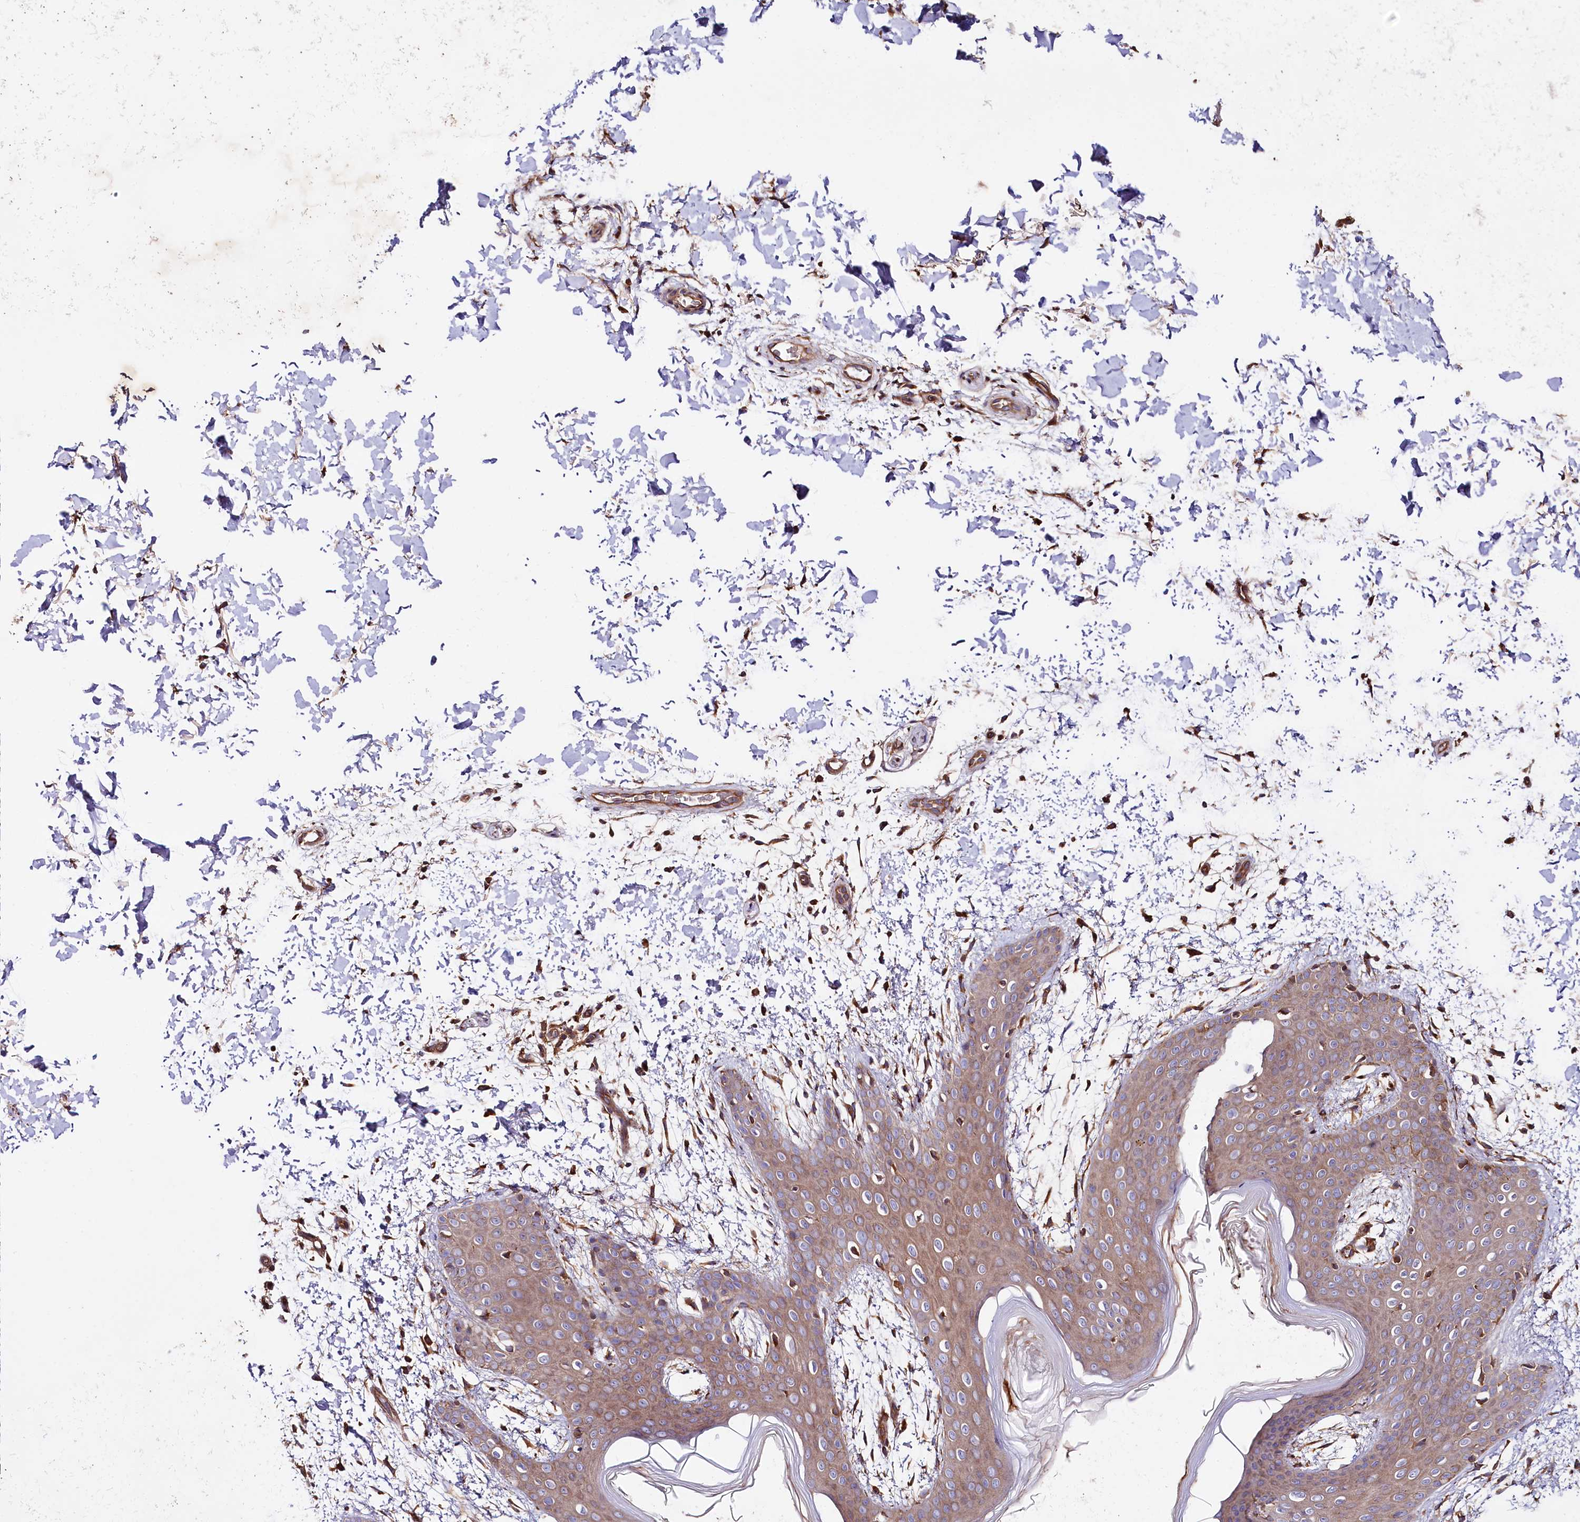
{"staining": {"intensity": "strong", "quantity": ">75%", "location": "cytoplasmic/membranous"}, "tissue": "skin", "cell_type": "Fibroblasts", "image_type": "normal", "snomed": [{"axis": "morphology", "description": "Normal tissue, NOS"}, {"axis": "topography", "description": "Skin"}], "caption": "Immunohistochemistry (IHC) photomicrograph of normal skin stained for a protein (brown), which displays high levels of strong cytoplasmic/membranous staining in approximately >75% of fibroblasts.", "gene": "CEP295", "patient": {"sex": "male", "age": 36}}